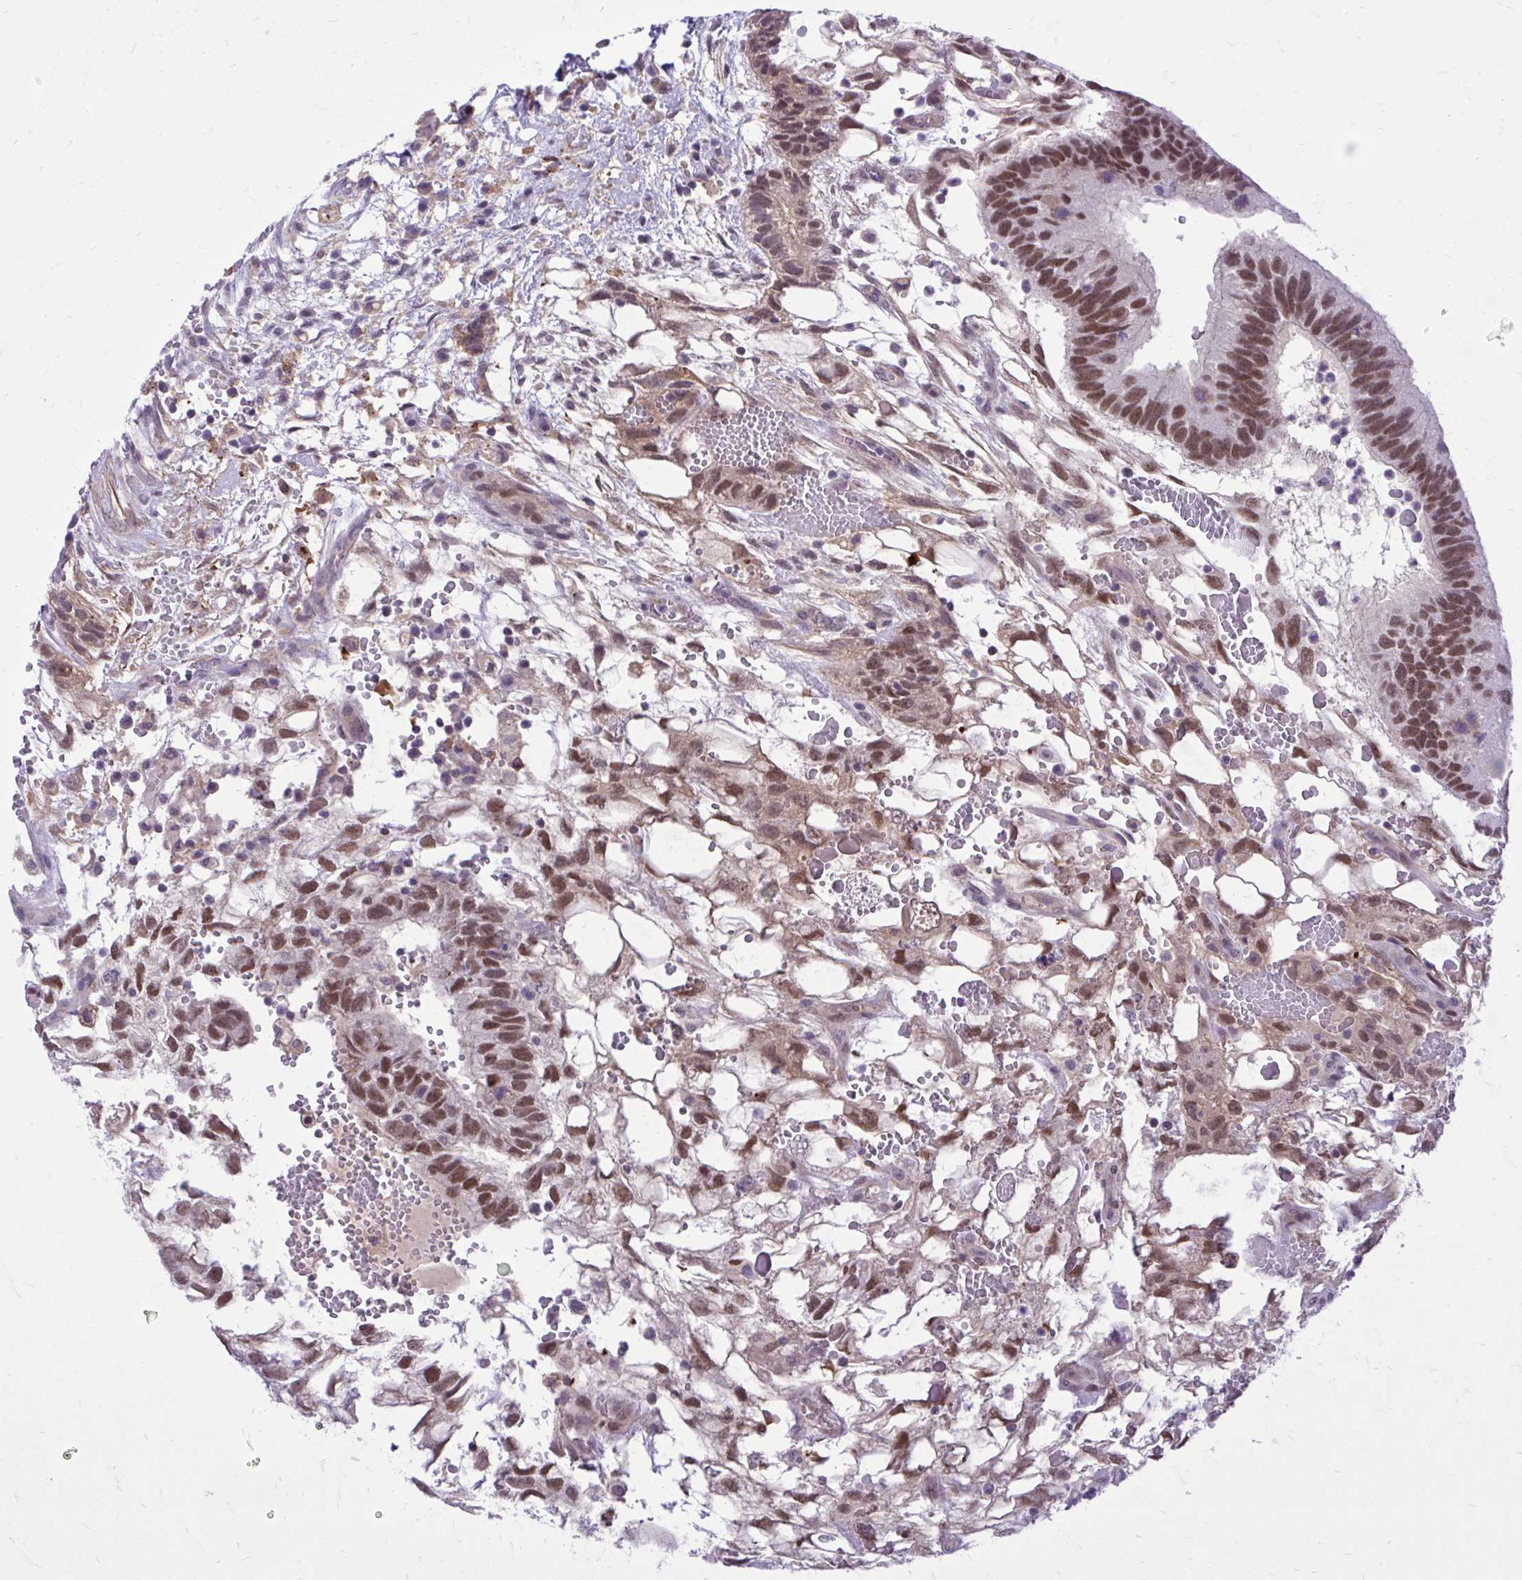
{"staining": {"intensity": "moderate", "quantity": ">75%", "location": "nuclear"}, "tissue": "testis cancer", "cell_type": "Tumor cells", "image_type": "cancer", "snomed": [{"axis": "morphology", "description": "Normal tissue, NOS"}, {"axis": "morphology", "description": "Carcinoma, Embryonal, NOS"}, {"axis": "topography", "description": "Testis"}], "caption": "Immunohistochemical staining of human embryonal carcinoma (testis) displays moderate nuclear protein expression in about >75% of tumor cells. Using DAB (3,3'-diaminobenzidine) (brown) and hematoxylin (blue) stains, captured at high magnification using brightfield microscopy.", "gene": "ZBTB25", "patient": {"sex": "male", "age": 32}}